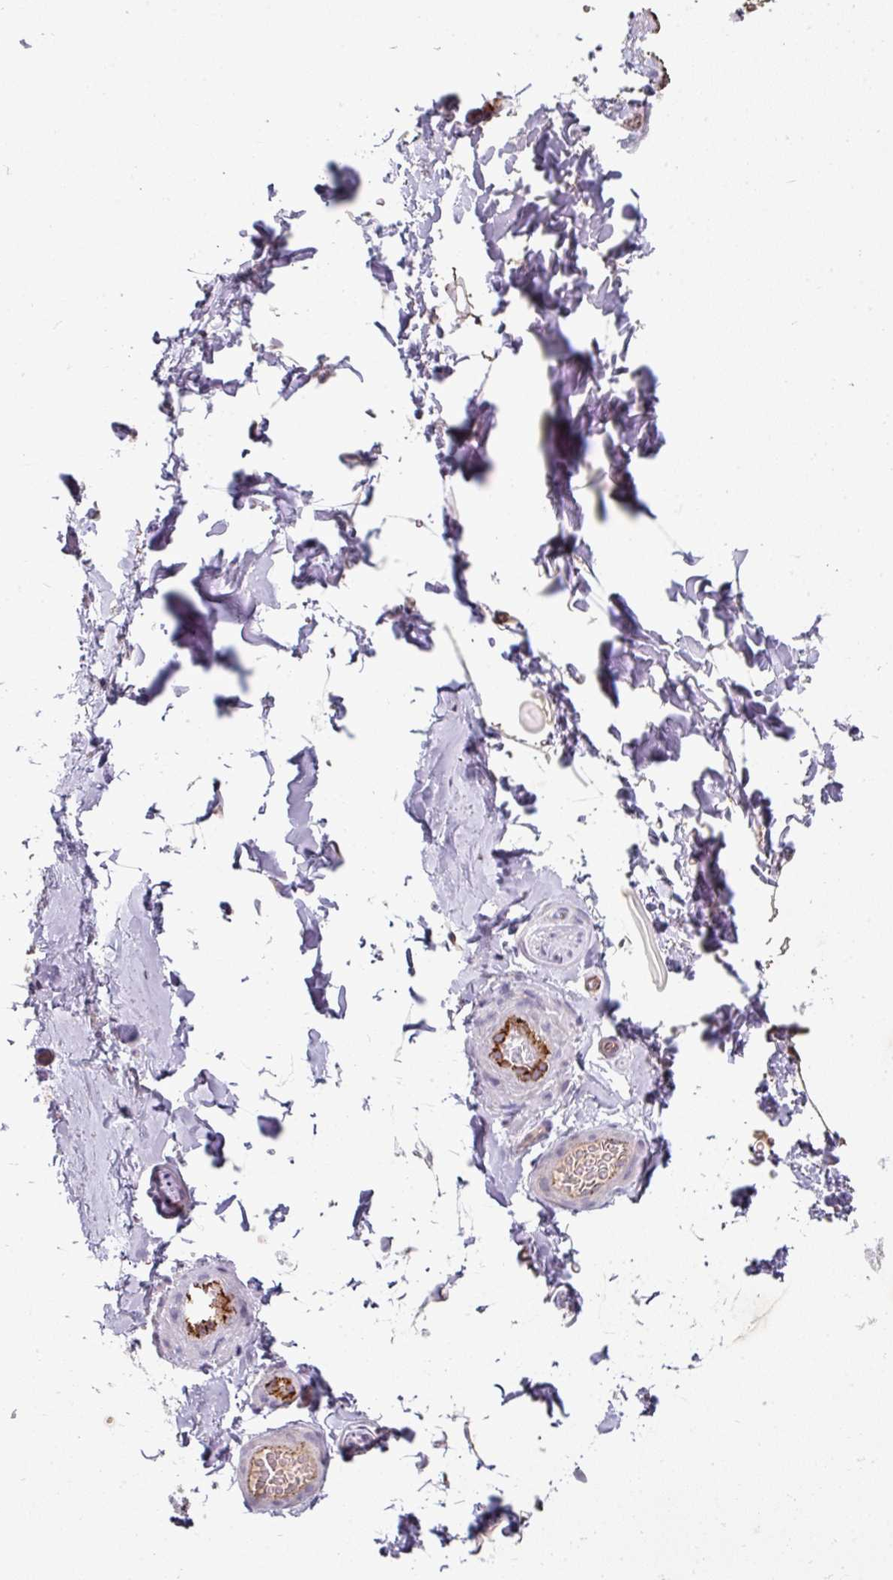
{"staining": {"intensity": "negative", "quantity": "none", "location": "none"}, "tissue": "adipose tissue", "cell_type": "Adipocytes", "image_type": "normal", "snomed": [{"axis": "morphology", "description": "Normal tissue, NOS"}, {"axis": "topography", "description": "Vascular tissue"}, {"axis": "topography", "description": "Peripheral nerve tissue"}], "caption": "This is a image of immunohistochemistry (IHC) staining of normal adipose tissue, which shows no positivity in adipocytes. (Stains: DAB (3,3'-diaminobenzidine) immunohistochemistry with hematoxylin counter stain, Microscopy: brightfield microscopy at high magnification).", "gene": "SIDT2", "patient": {"sex": "male", "age": 41}}